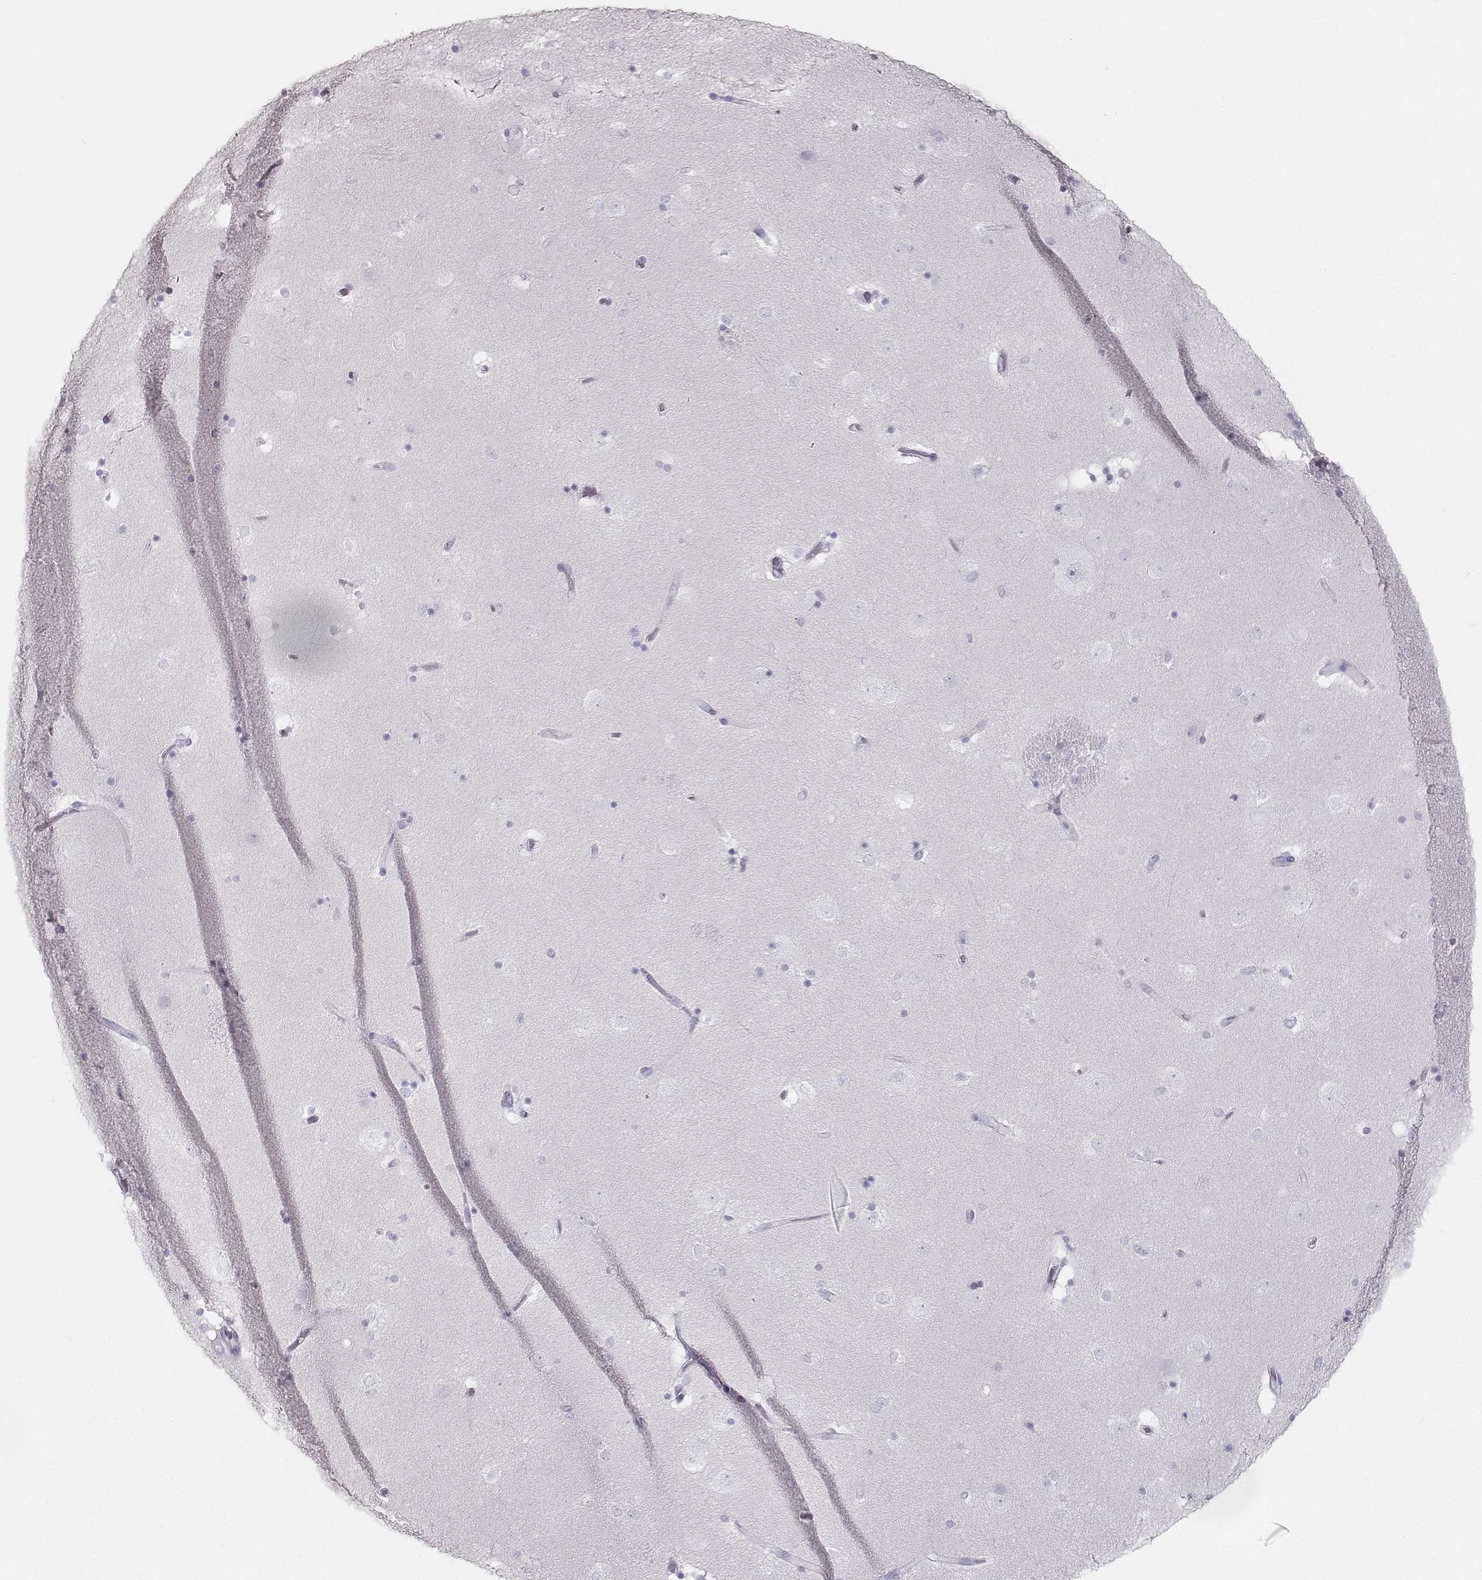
{"staining": {"intensity": "negative", "quantity": "none", "location": "none"}, "tissue": "caudate", "cell_type": "Glial cells", "image_type": "normal", "snomed": [{"axis": "morphology", "description": "Normal tissue, NOS"}, {"axis": "topography", "description": "Lateral ventricle wall"}], "caption": "Immunohistochemistry histopathology image of unremarkable caudate: human caudate stained with DAB shows no significant protein positivity in glial cells.", "gene": "CASR", "patient": {"sex": "male", "age": 51}}